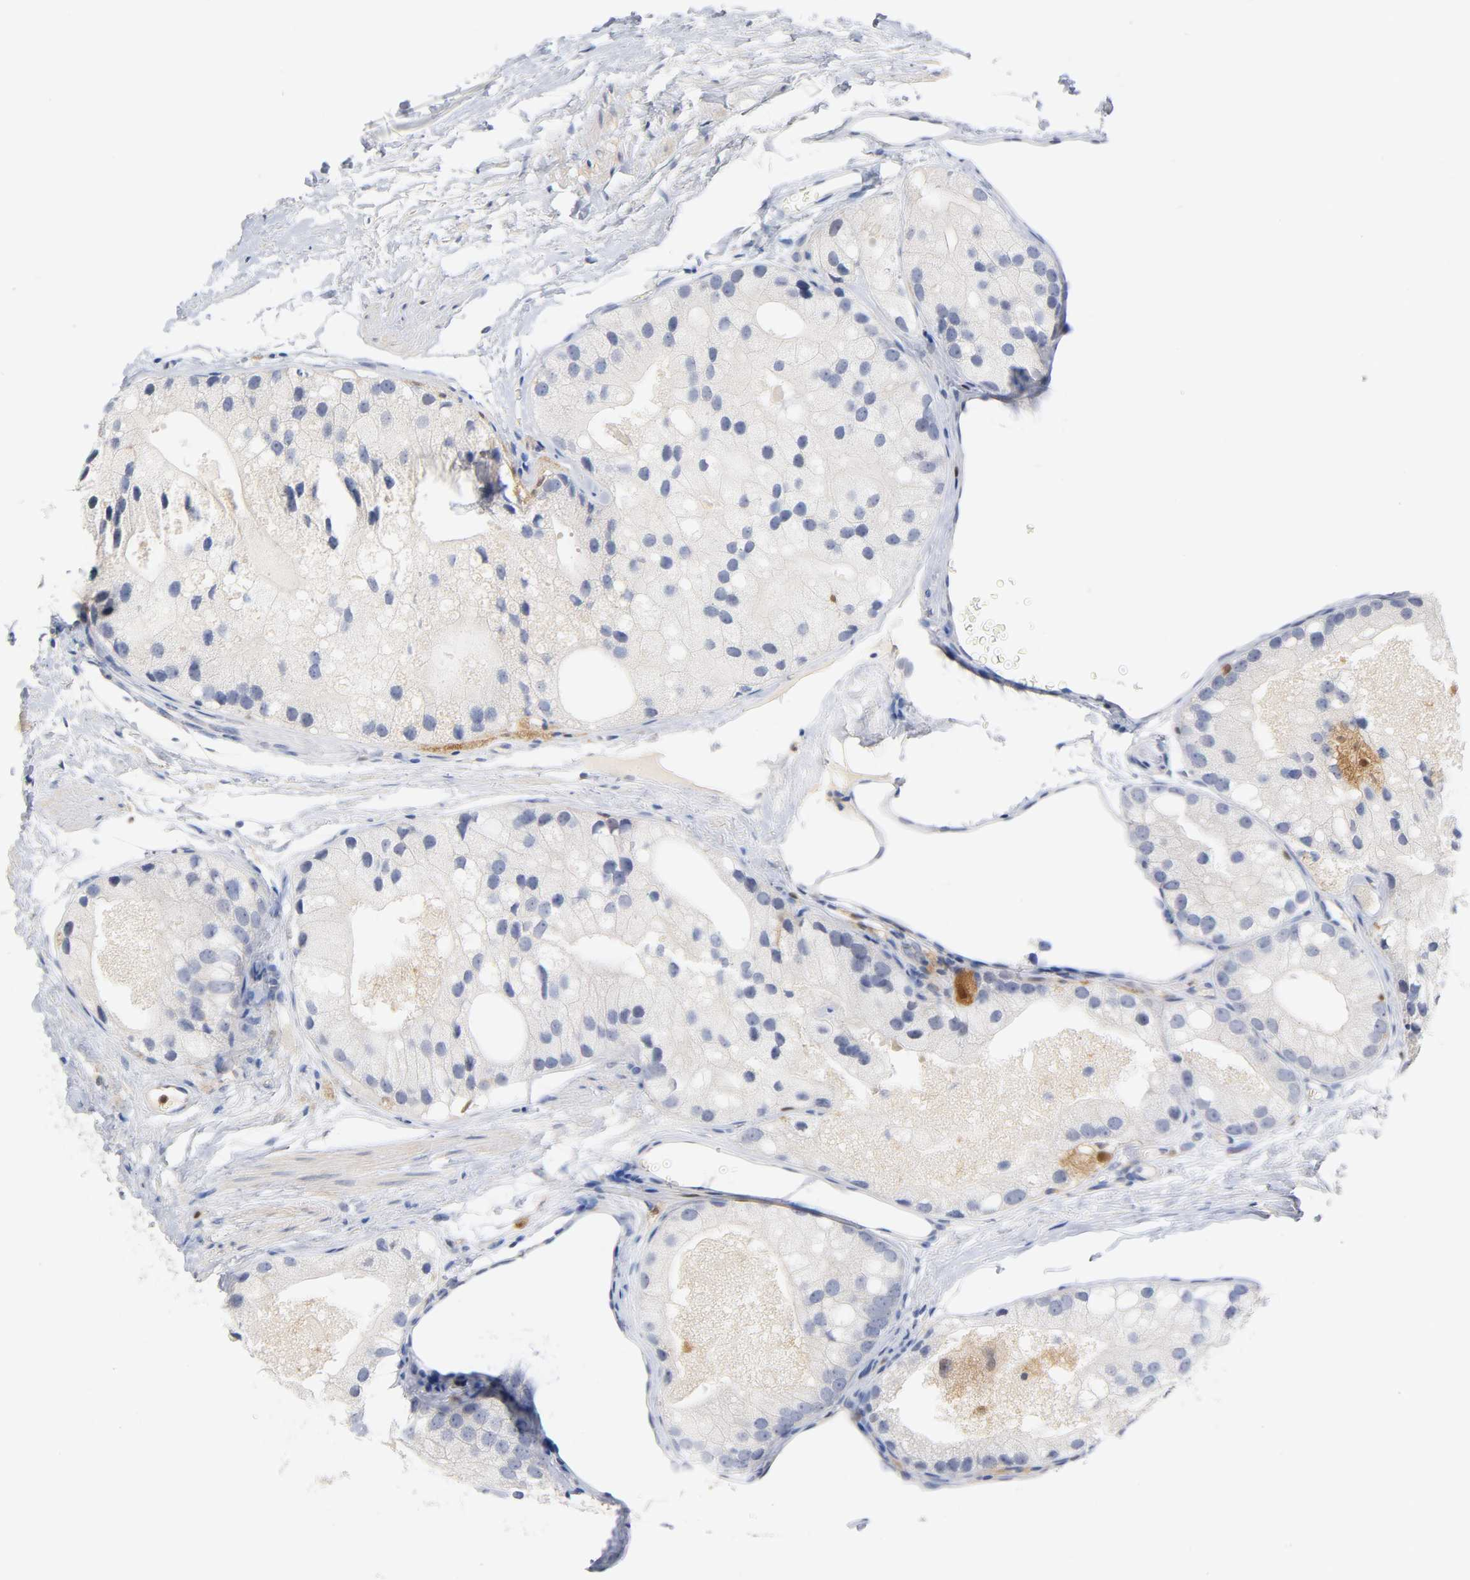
{"staining": {"intensity": "negative", "quantity": "none", "location": "none"}, "tissue": "prostate cancer", "cell_type": "Tumor cells", "image_type": "cancer", "snomed": [{"axis": "morphology", "description": "Adenocarcinoma, Low grade"}, {"axis": "topography", "description": "Prostate"}], "caption": "This is a image of immunohistochemistry (IHC) staining of prostate cancer, which shows no staining in tumor cells. Brightfield microscopy of IHC stained with DAB (3,3'-diaminobenzidine) (brown) and hematoxylin (blue), captured at high magnification.", "gene": "IL18", "patient": {"sex": "male", "age": 69}}